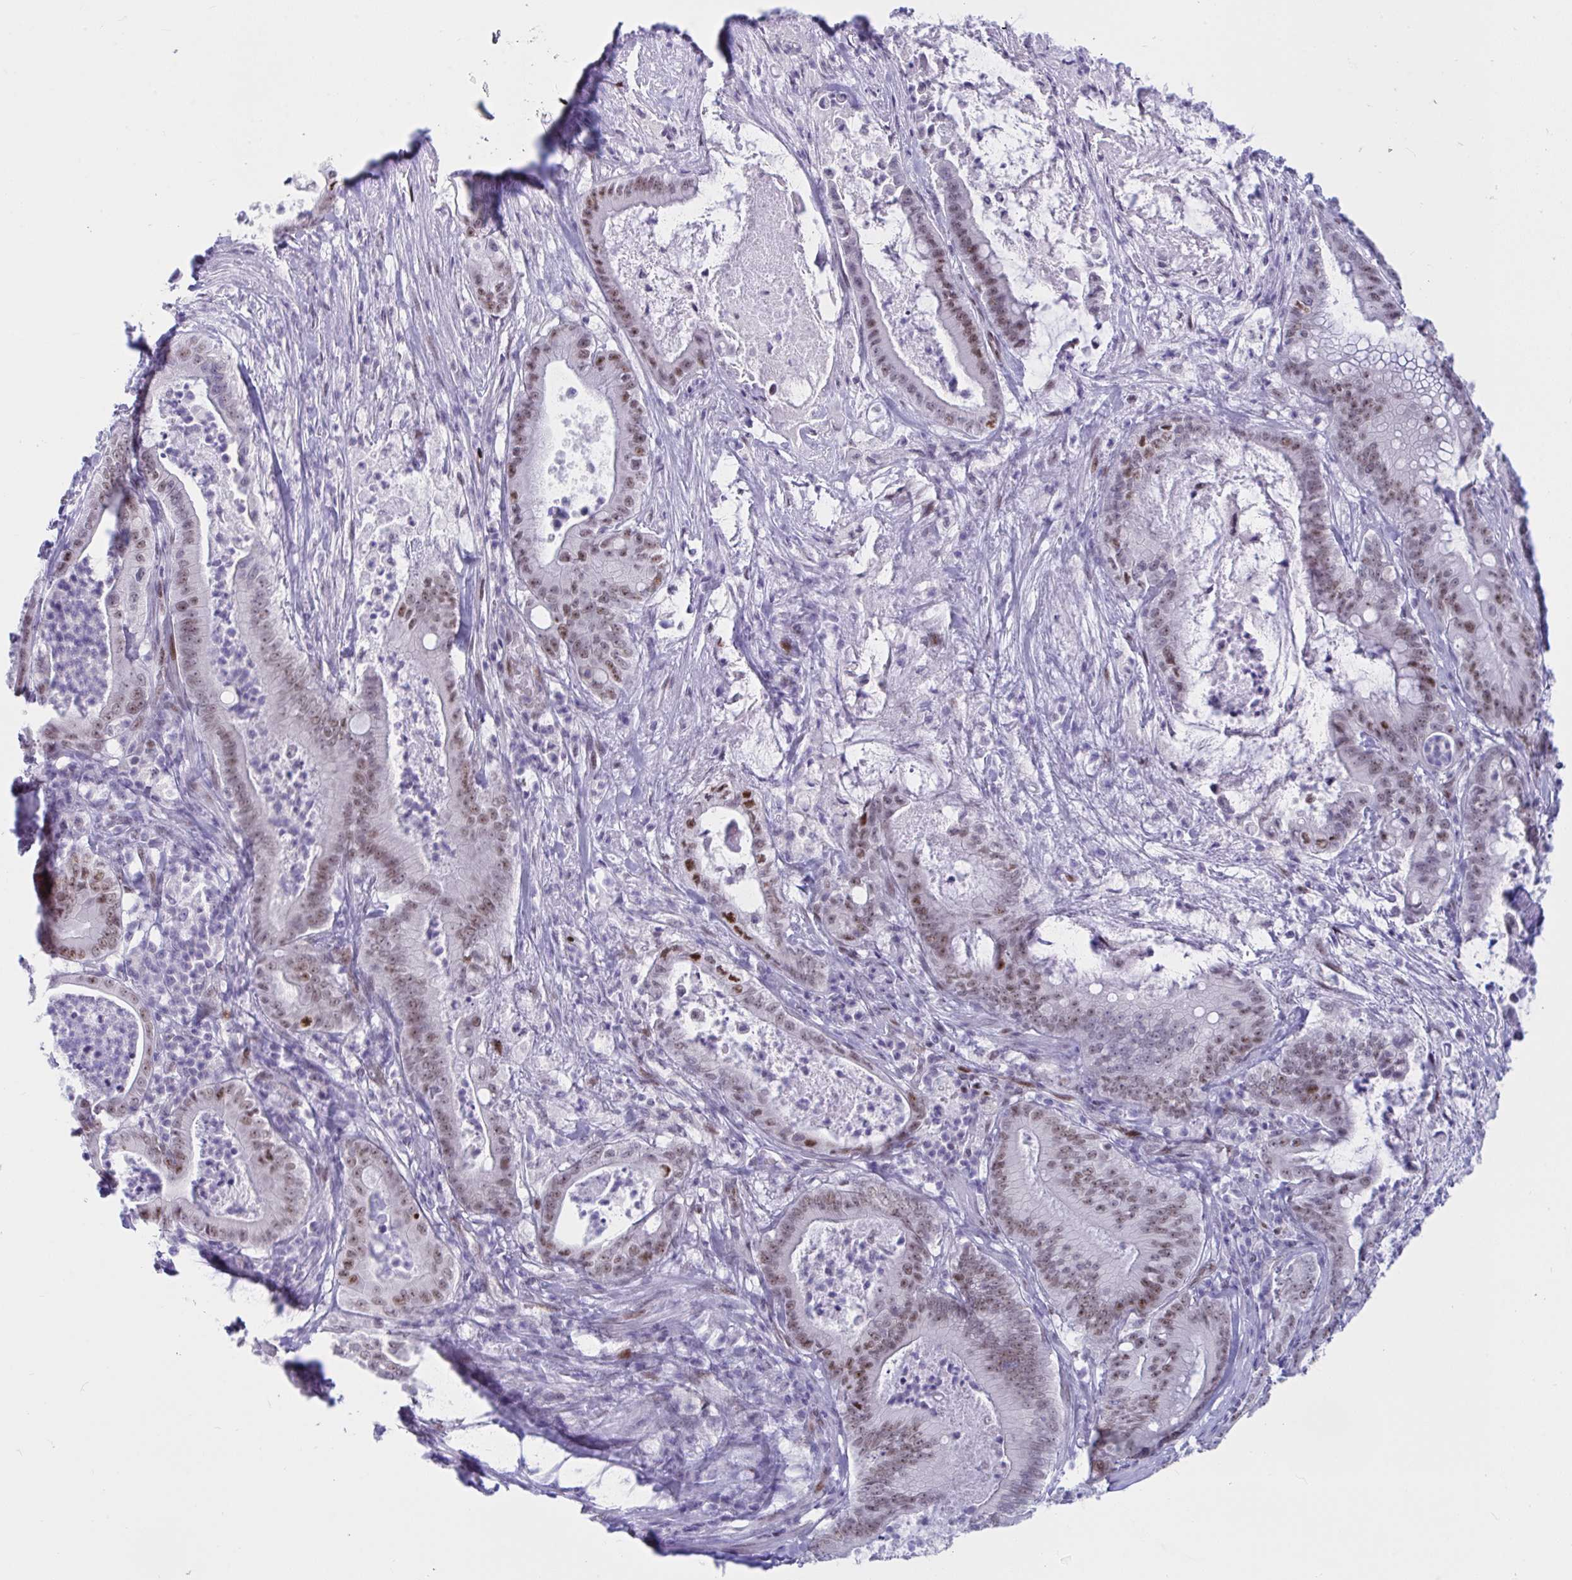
{"staining": {"intensity": "moderate", "quantity": "25%-75%", "location": "nuclear"}, "tissue": "pancreatic cancer", "cell_type": "Tumor cells", "image_type": "cancer", "snomed": [{"axis": "morphology", "description": "Adenocarcinoma, NOS"}, {"axis": "topography", "description": "Pancreas"}], "caption": "DAB (3,3'-diaminobenzidine) immunohistochemical staining of human pancreatic cancer displays moderate nuclear protein positivity in about 25%-75% of tumor cells.", "gene": "IKZF2", "patient": {"sex": "male", "age": 71}}